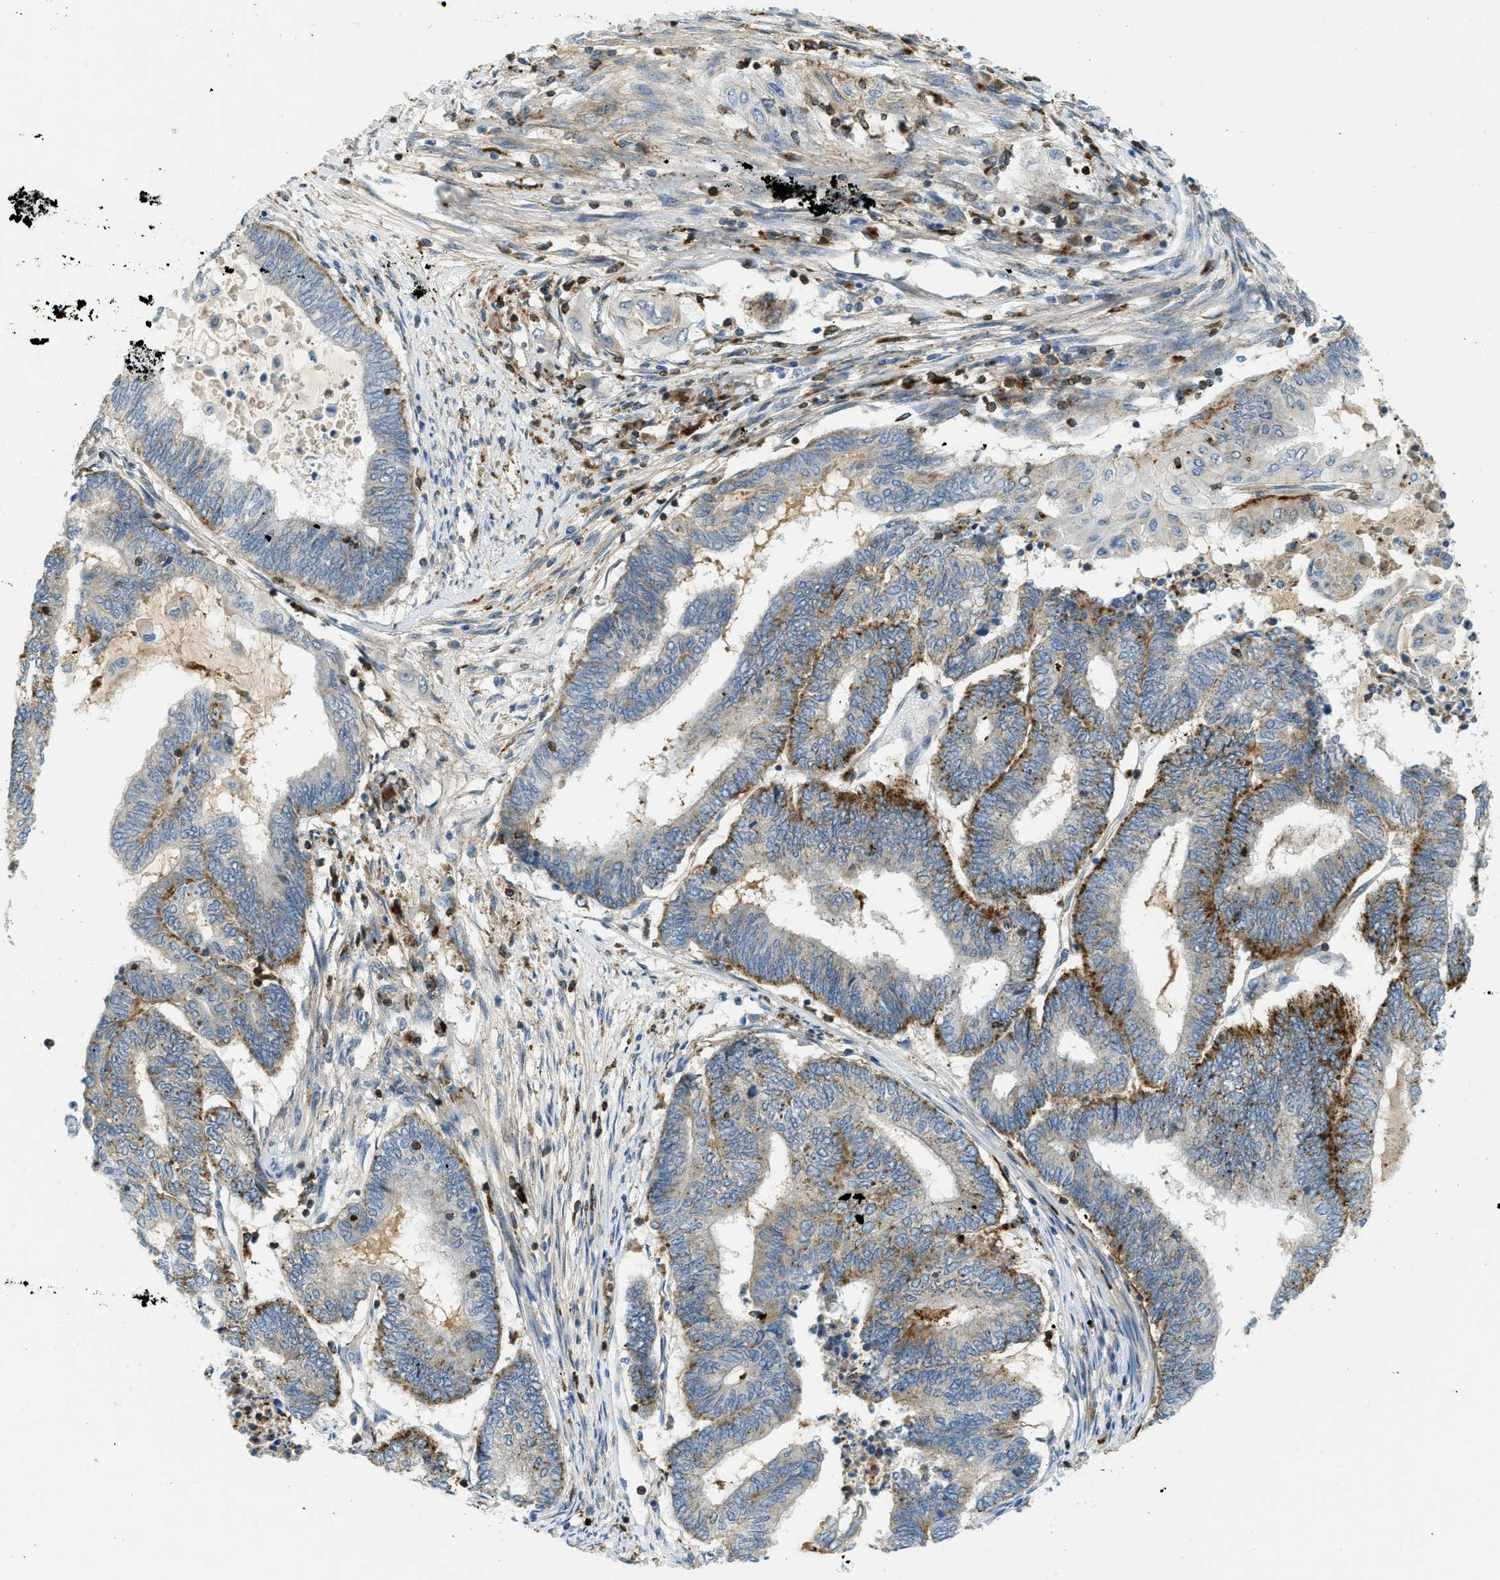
{"staining": {"intensity": "strong", "quantity": "25%-75%", "location": "cytoplasmic/membranous"}, "tissue": "endometrial cancer", "cell_type": "Tumor cells", "image_type": "cancer", "snomed": [{"axis": "morphology", "description": "Adenocarcinoma, NOS"}, {"axis": "topography", "description": "Uterus"}, {"axis": "topography", "description": "Endometrium"}], "caption": "Endometrial cancer (adenocarcinoma) stained with IHC exhibits strong cytoplasmic/membranous positivity in approximately 25%-75% of tumor cells. (brown staining indicates protein expression, while blue staining denotes nuclei).", "gene": "PLBD2", "patient": {"sex": "female", "age": 70}}